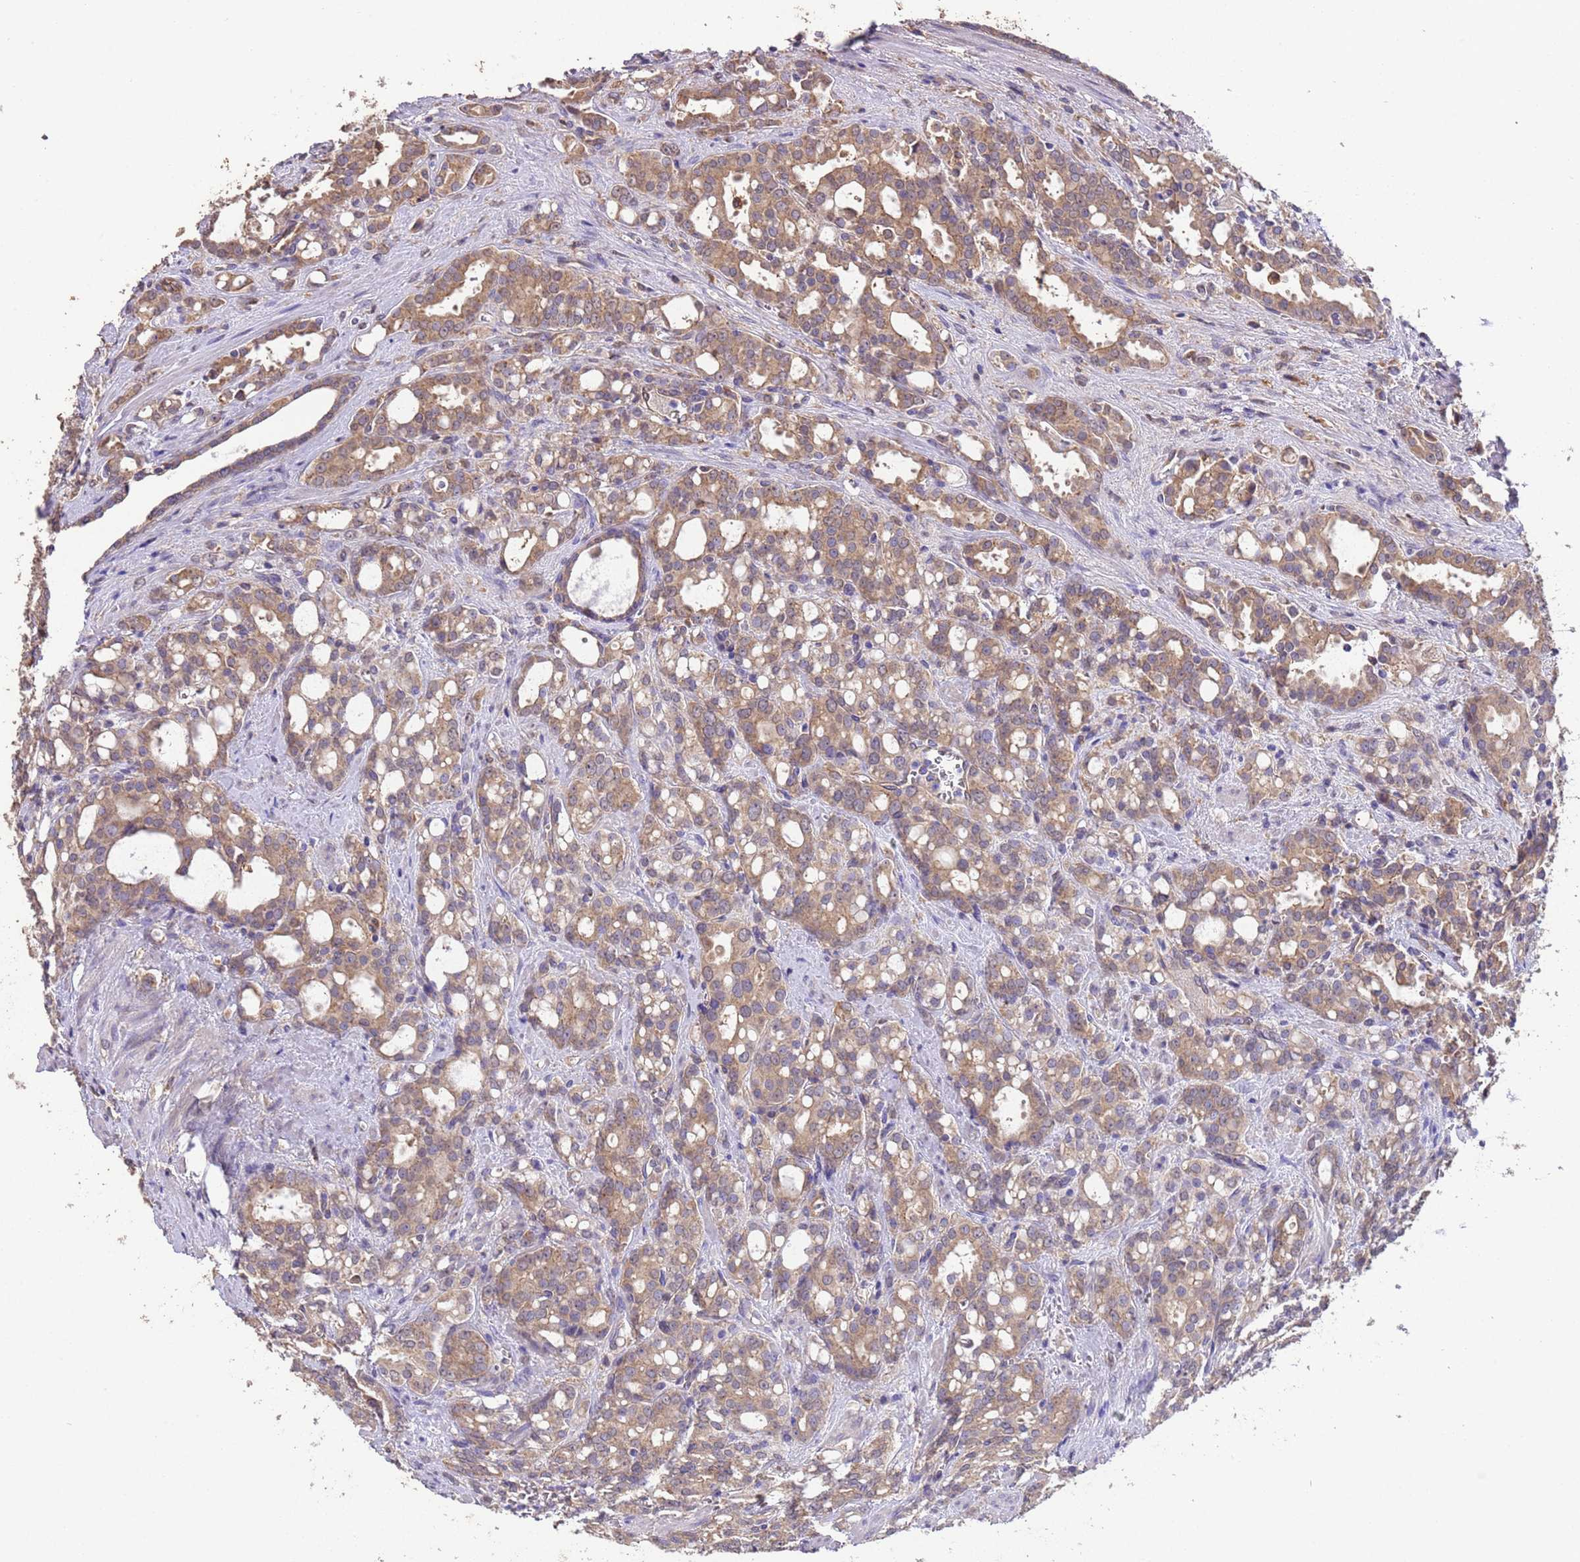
{"staining": {"intensity": "moderate", "quantity": ">75%", "location": "cytoplasmic/membranous"}, "tissue": "prostate cancer", "cell_type": "Tumor cells", "image_type": "cancer", "snomed": [{"axis": "morphology", "description": "Adenocarcinoma, High grade"}, {"axis": "topography", "description": "Prostate"}], "caption": "About >75% of tumor cells in human prostate cancer show moderate cytoplasmic/membranous protein positivity as visualized by brown immunohistochemical staining.", "gene": "NPHP1", "patient": {"sex": "male", "age": 72}}